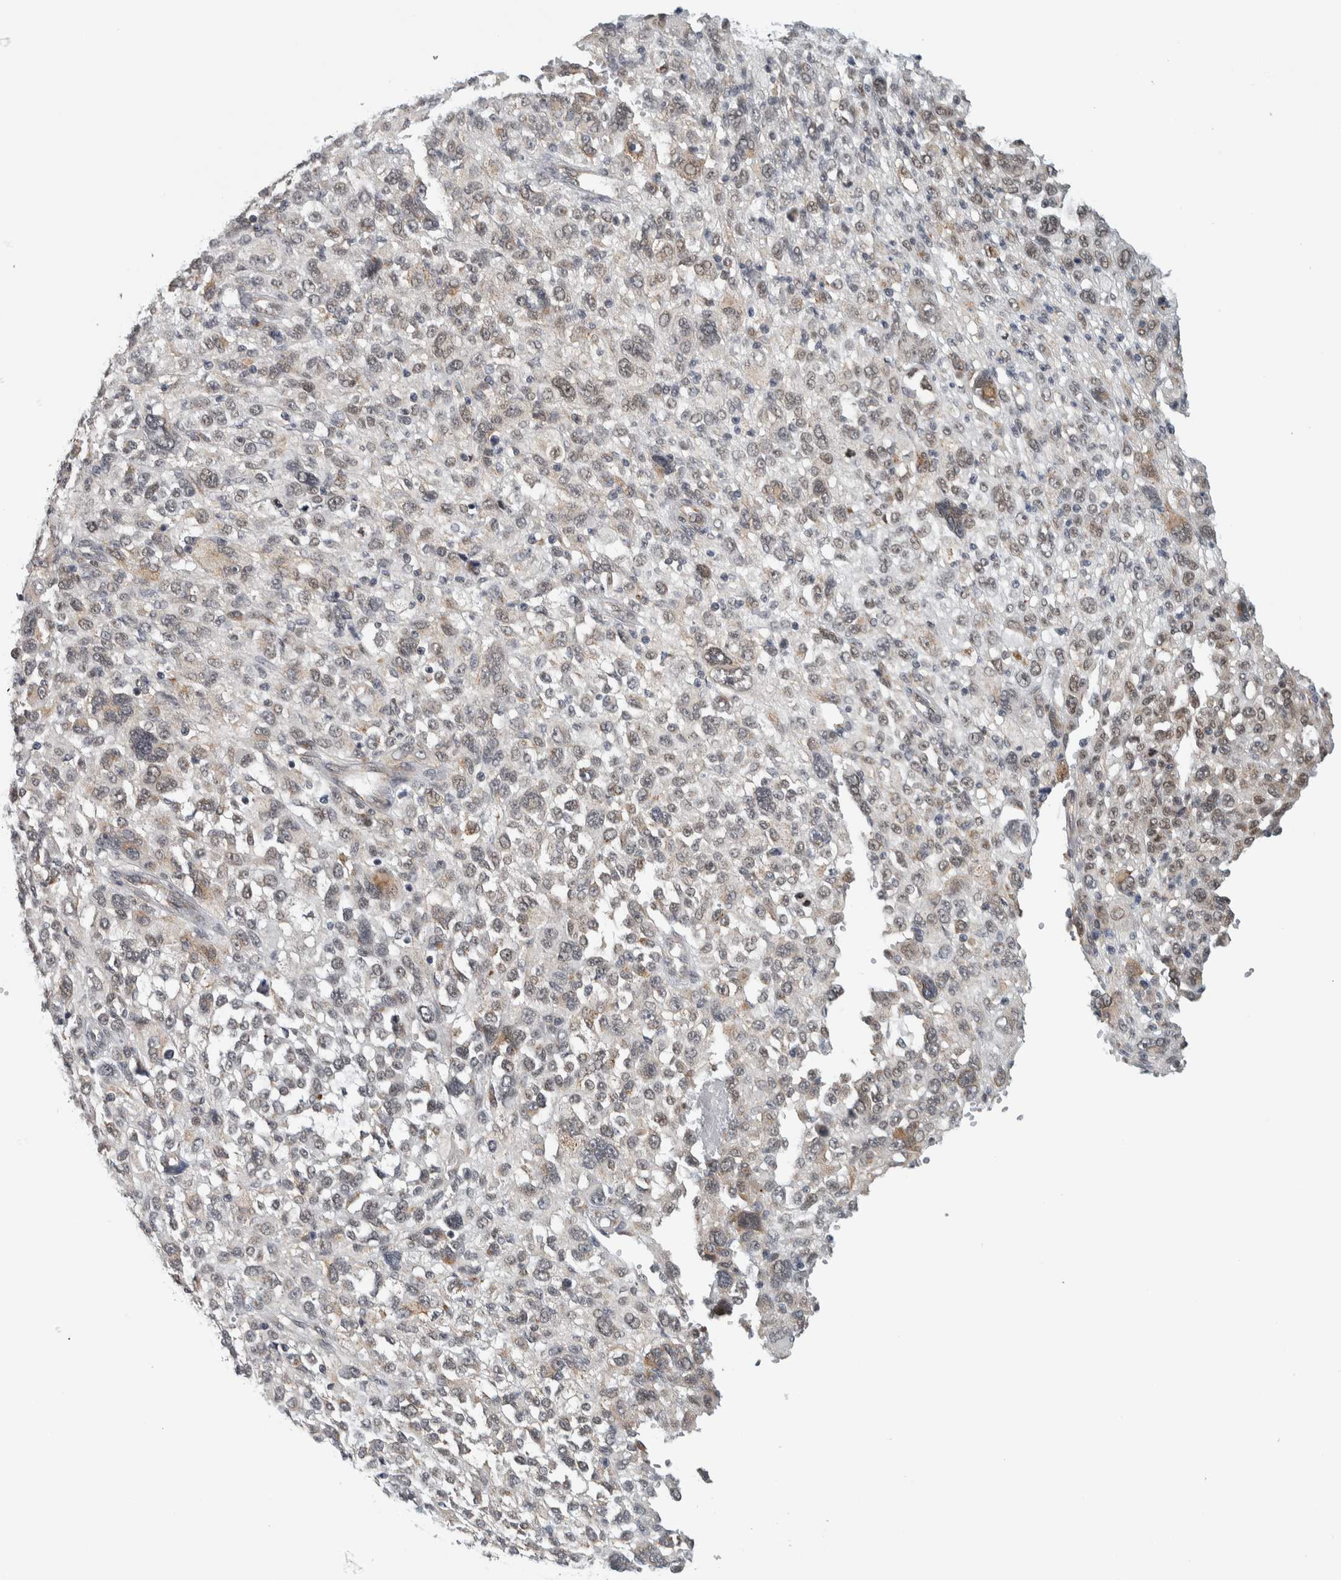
{"staining": {"intensity": "weak", "quantity": "<25%", "location": "nuclear"}, "tissue": "melanoma", "cell_type": "Tumor cells", "image_type": "cancer", "snomed": [{"axis": "morphology", "description": "Malignant melanoma, NOS"}, {"axis": "topography", "description": "Skin"}], "caption": "Malignant melanoma was stained to show a protein in brown. There is no significant positivity in tumor cells.", "gene": "ZMYND8", "patient": {"sex": "female", "age": 55}}